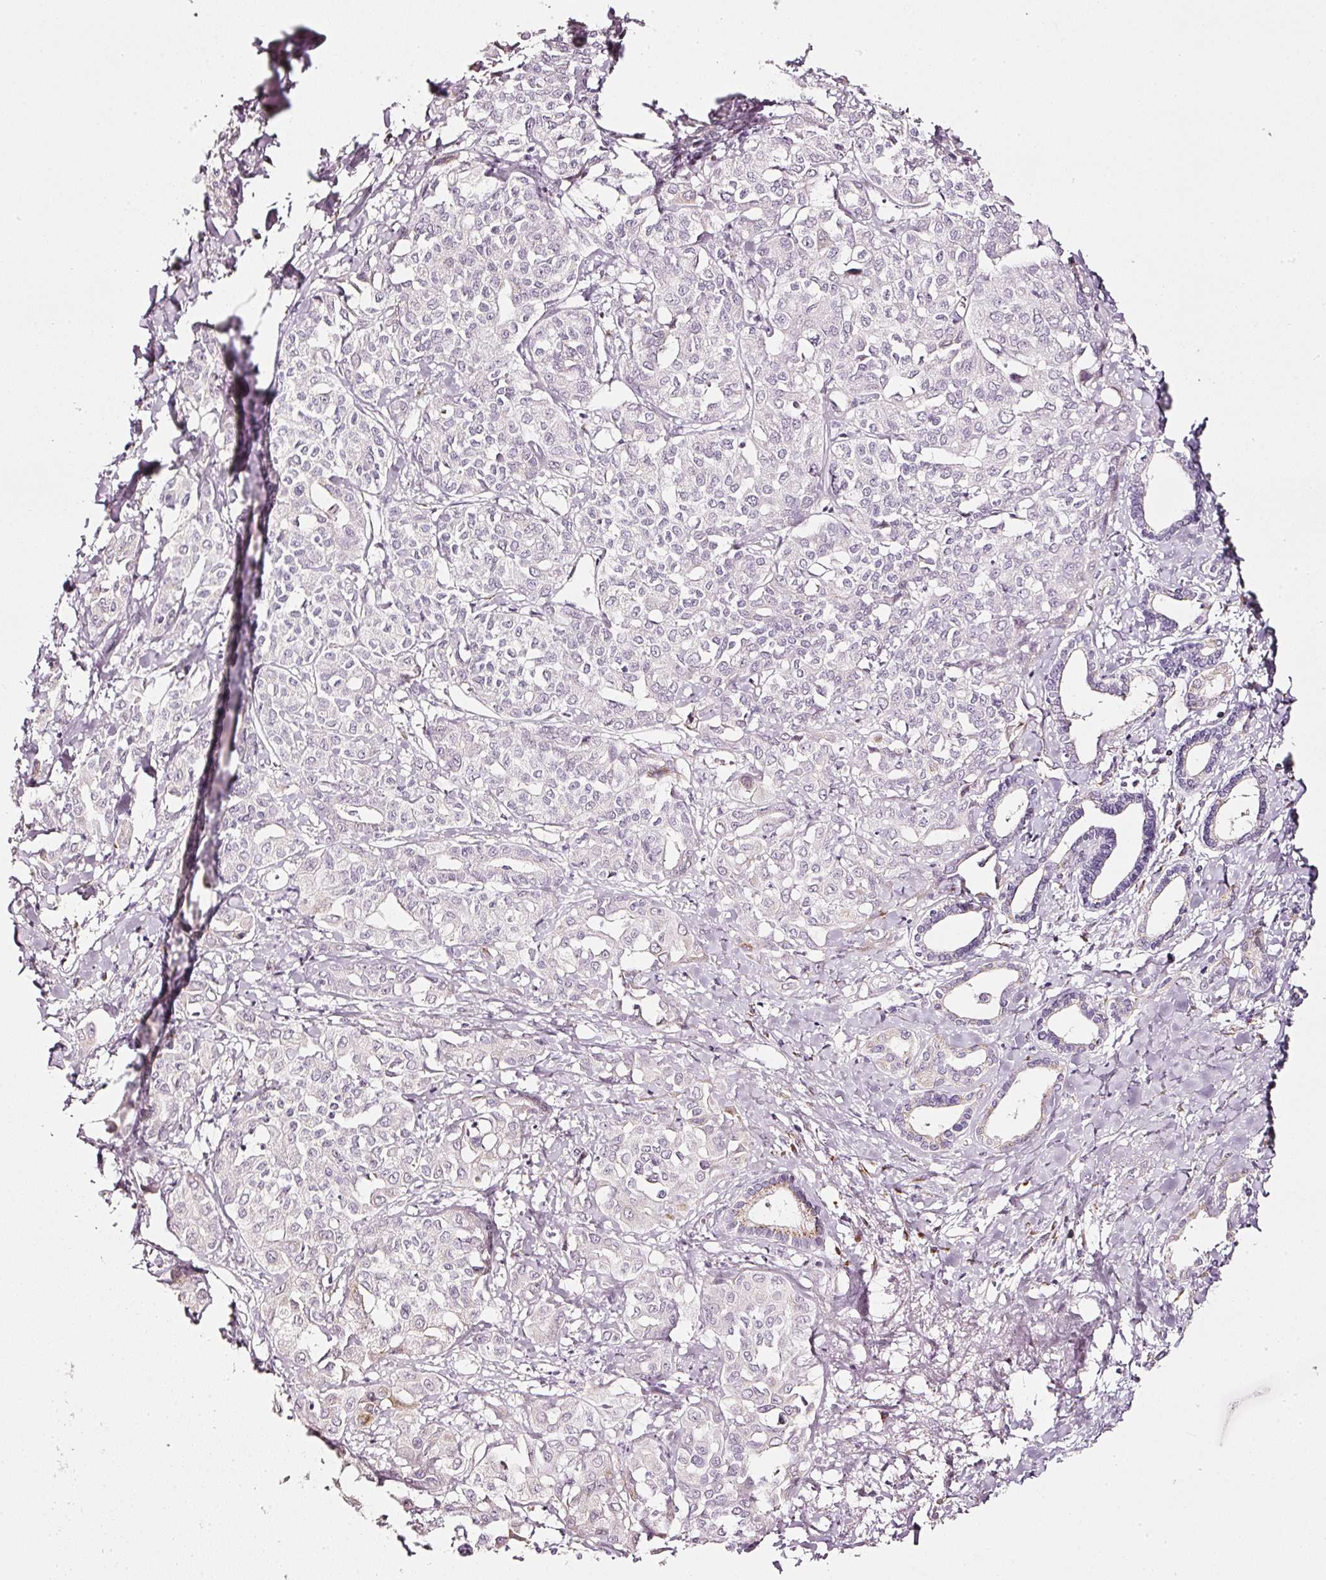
{"staining": {"intensity": "negative", "quantity": "none", "location": "none"}, "tissue": "liver cancer", "cell_type": "Tumor cells", "image_type": "cancer", "snomed": [{"axis": "morphology", "description": "Cholangiocarcinoma"}, {"axis": "topography", "description": "Liver"}], "caption": "High power microscopy image of an IHC micrograph of liver cancer, revealing no significant staining in tumor cells.", "gene": "SDF4", "patient": {"sex": "female", "age": 77}}